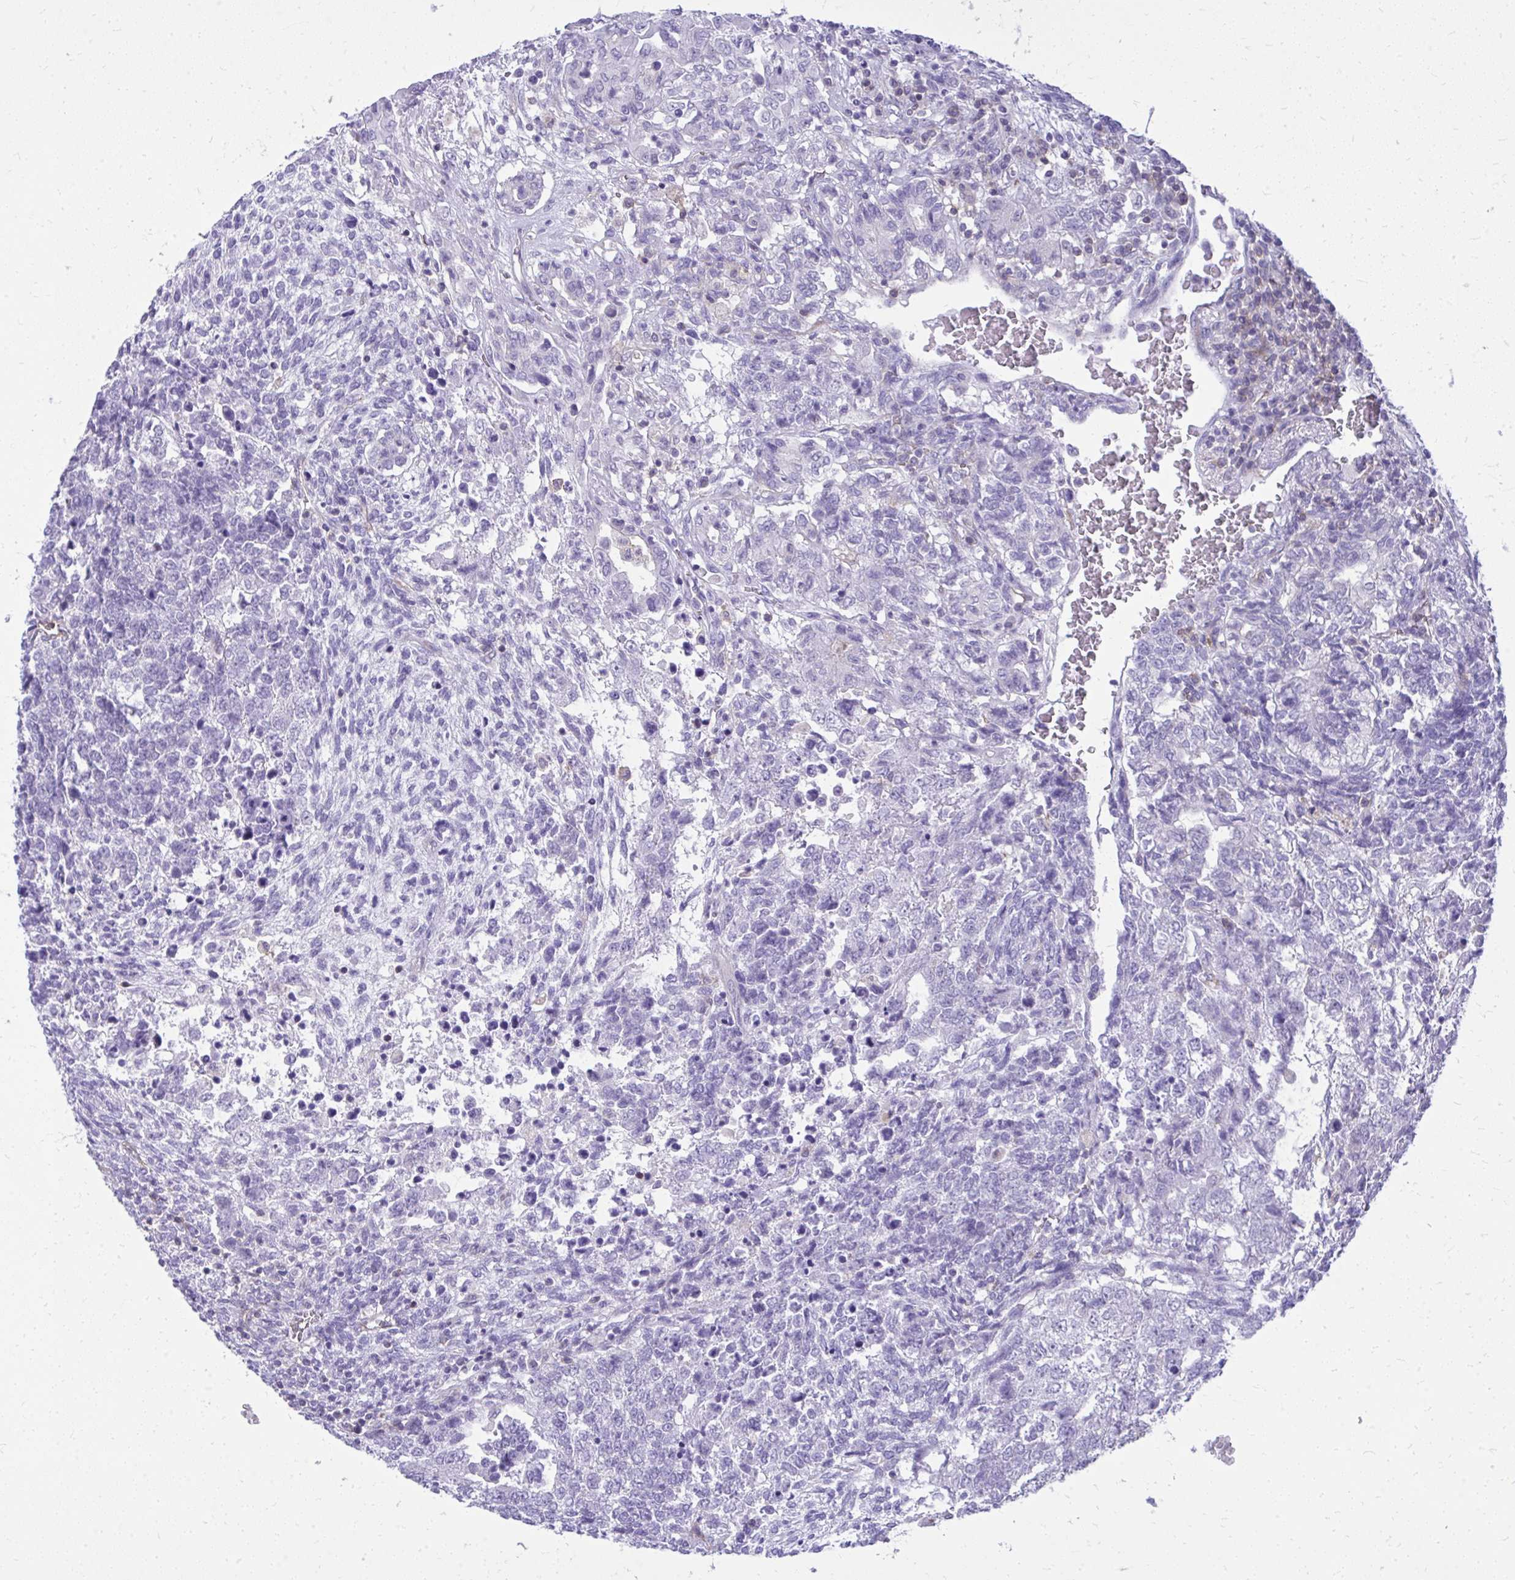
{"staining": {"intensity": "negative", "quantity": "none", "location": "none"}, "tissue": "testis cancer", "cell_type": "Tumor cells", "image_type": "cancer", "snomed": [{"axis": "morphology", "description": "Carcinoma, Embryonal, NOS"}, {"axis": "topography", "description": "Testis"}], "caption": "This histopathology image is of testis cancer stained with immunohistochemistry (IHC) to label a protein in brown with the nuclei are counter-stained blue. There is no positivity in tumor cells. (IHC, brightfield microscopy, high magnification).", "gene": "GPRIN3", "patient": {"sex": "male", "age": 23}}